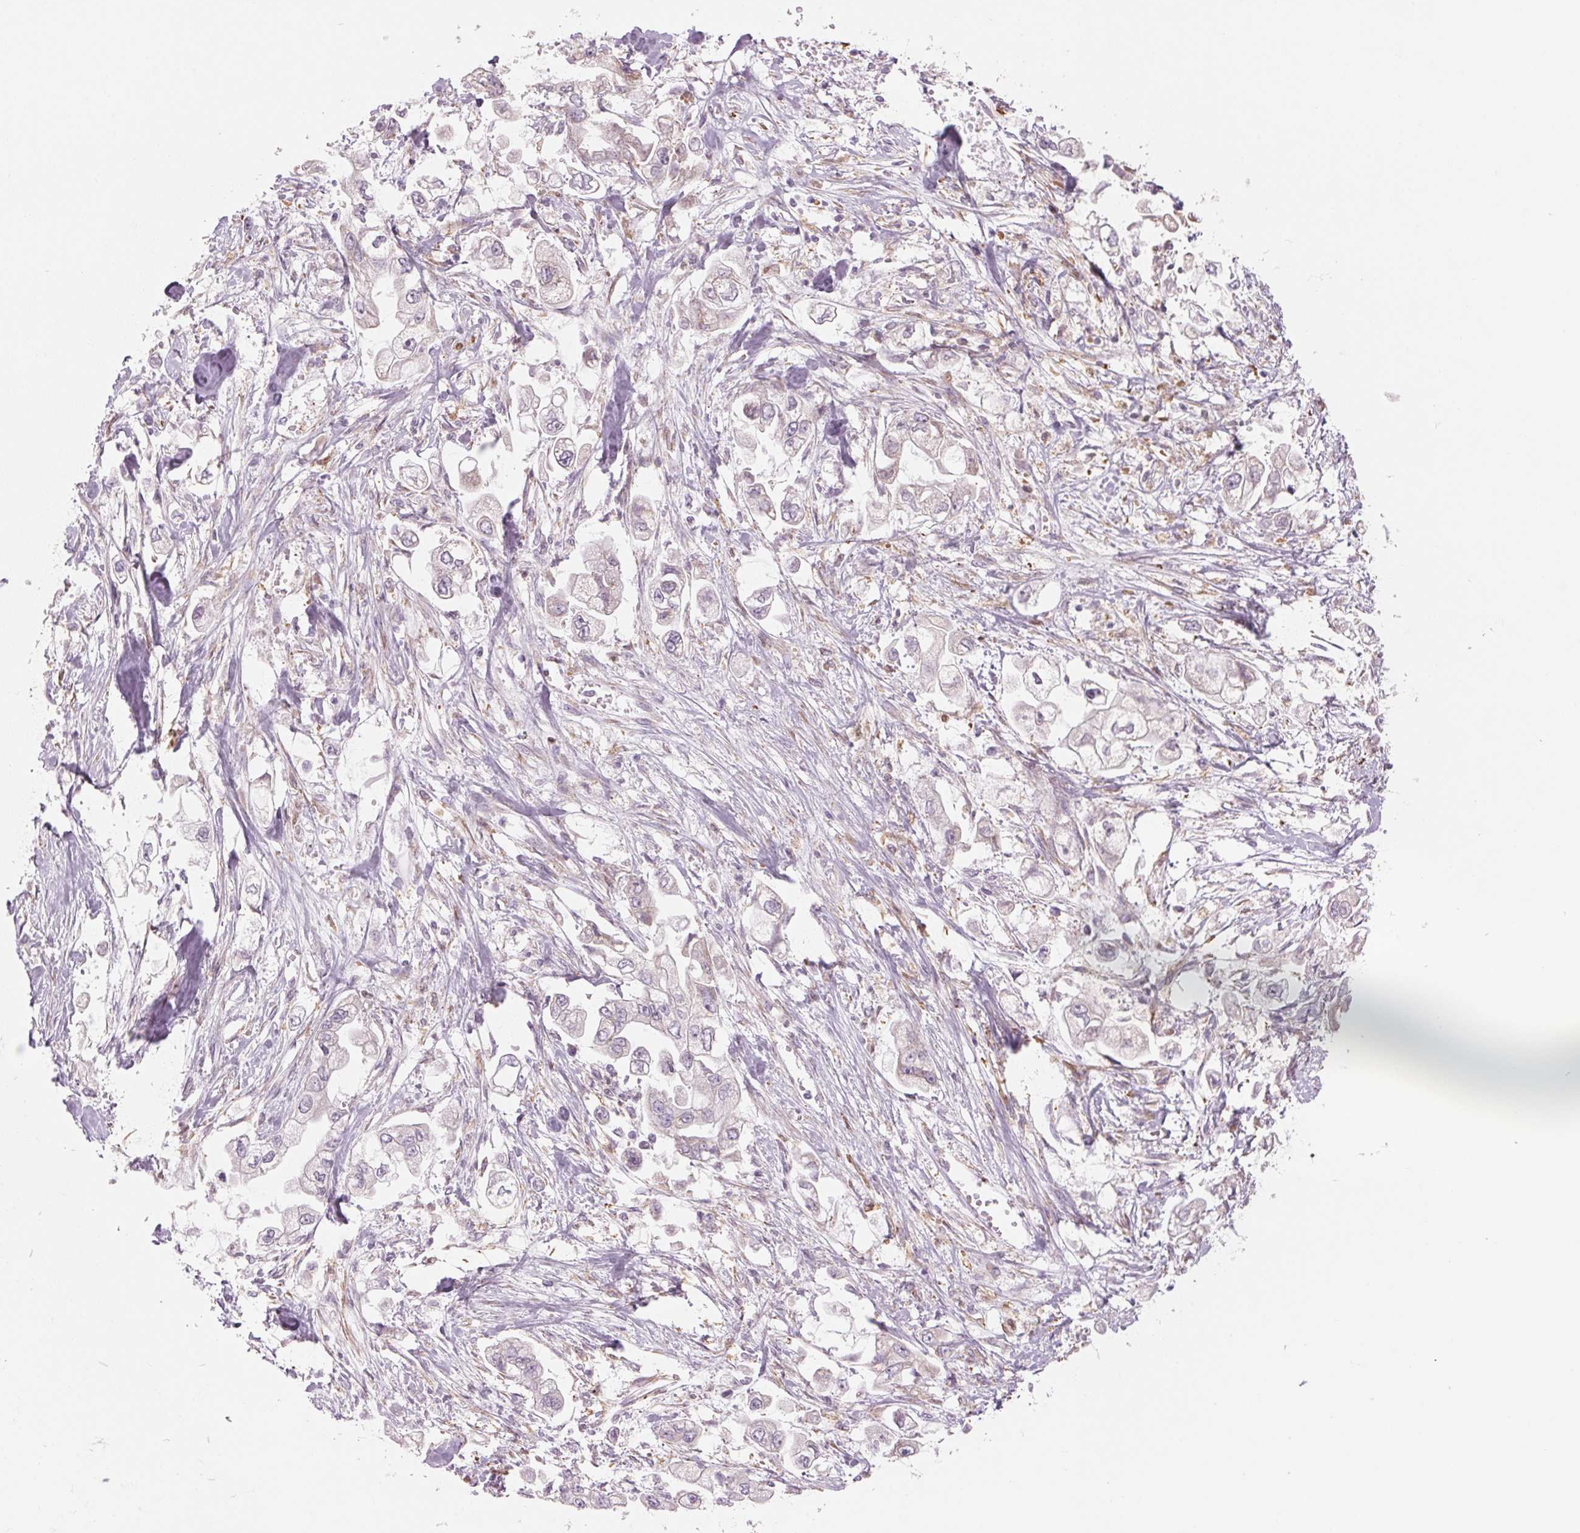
{"staining": {"intensity": "negative", "quantity": "none", "location": "none"}, "tissue": "stomach cancer", "cell_type": "Tumor cells", "image_type": "cancer", "snomed": [{"axis": "morphology", "description": "Adenocarcinoma, NOS"}, {"axis": "topography", "description": "Stomach"}], "caption": "This histopathology image is of stomach cancer stained with IHC to label a protein in brown with the nuclei are counter-stained blue. There is no staining in tumor cells.", "gene": "GNMT", "patient": {"sex": "male", "age": 62}}